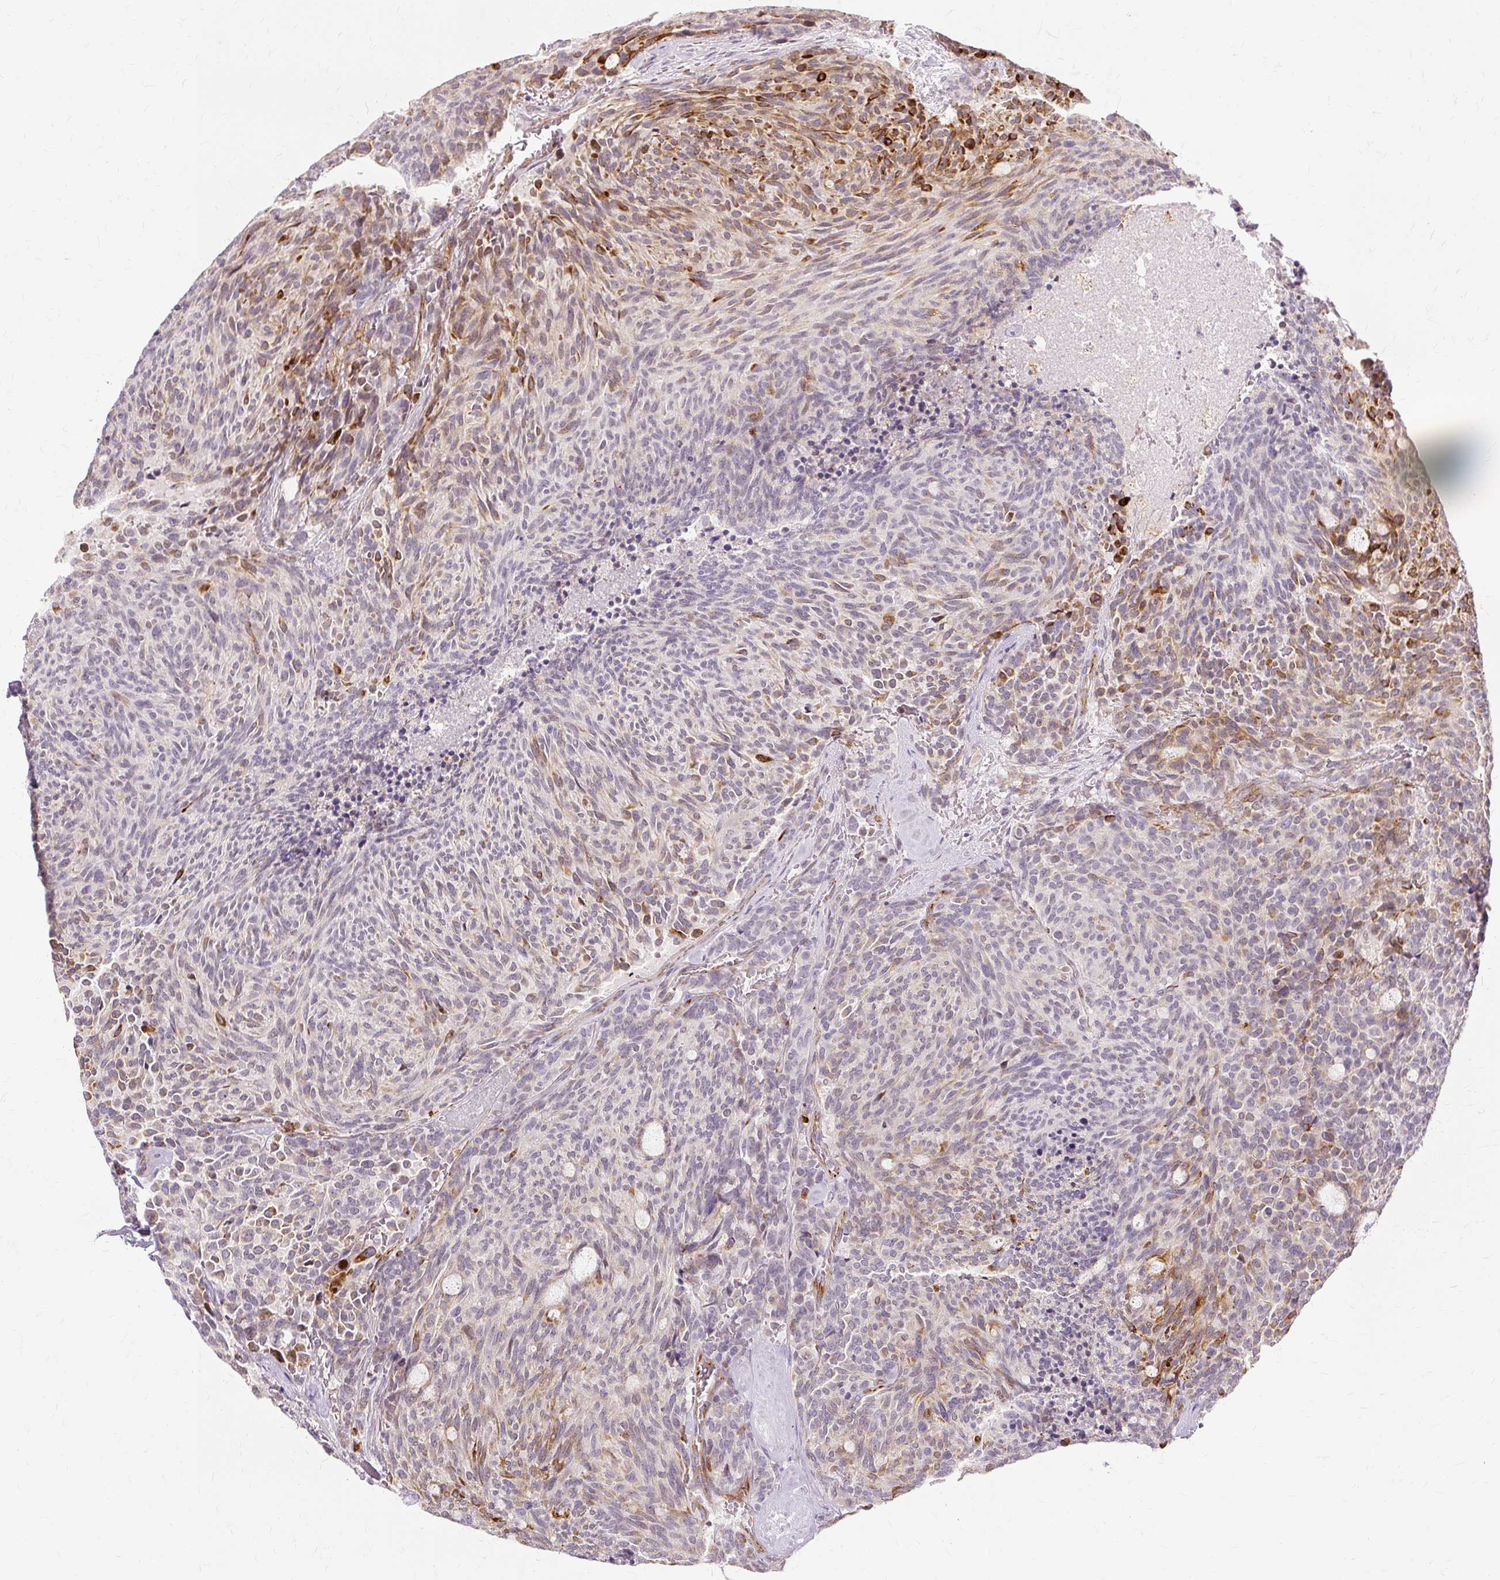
{"staining": {"intensity": "moderate", "quantity": "25%-75%", "location": "cytoplasmic/membranous"}, "tissue": "carcinoid", "cell_type": "Tumor cells", "image_type": "cancer", "snomed": [{"axis": "morphology", "description": "Carcinoid, malignant, NOS"}, {"axis": "topography", "description": "Pancreas"}], "caption": "A brown stain labels moderate cytoplasmic/membranous positivity of a protein in human carcinoid tumor cells. The staining is performed using DAB (3,3'-diaminobenzidine) brown chromogen to label protein expression. The nuclei are counter-stained blue using hematoxylin.", "gene": "MMACHC", "patient": {"sex": "female", "age": 54}}